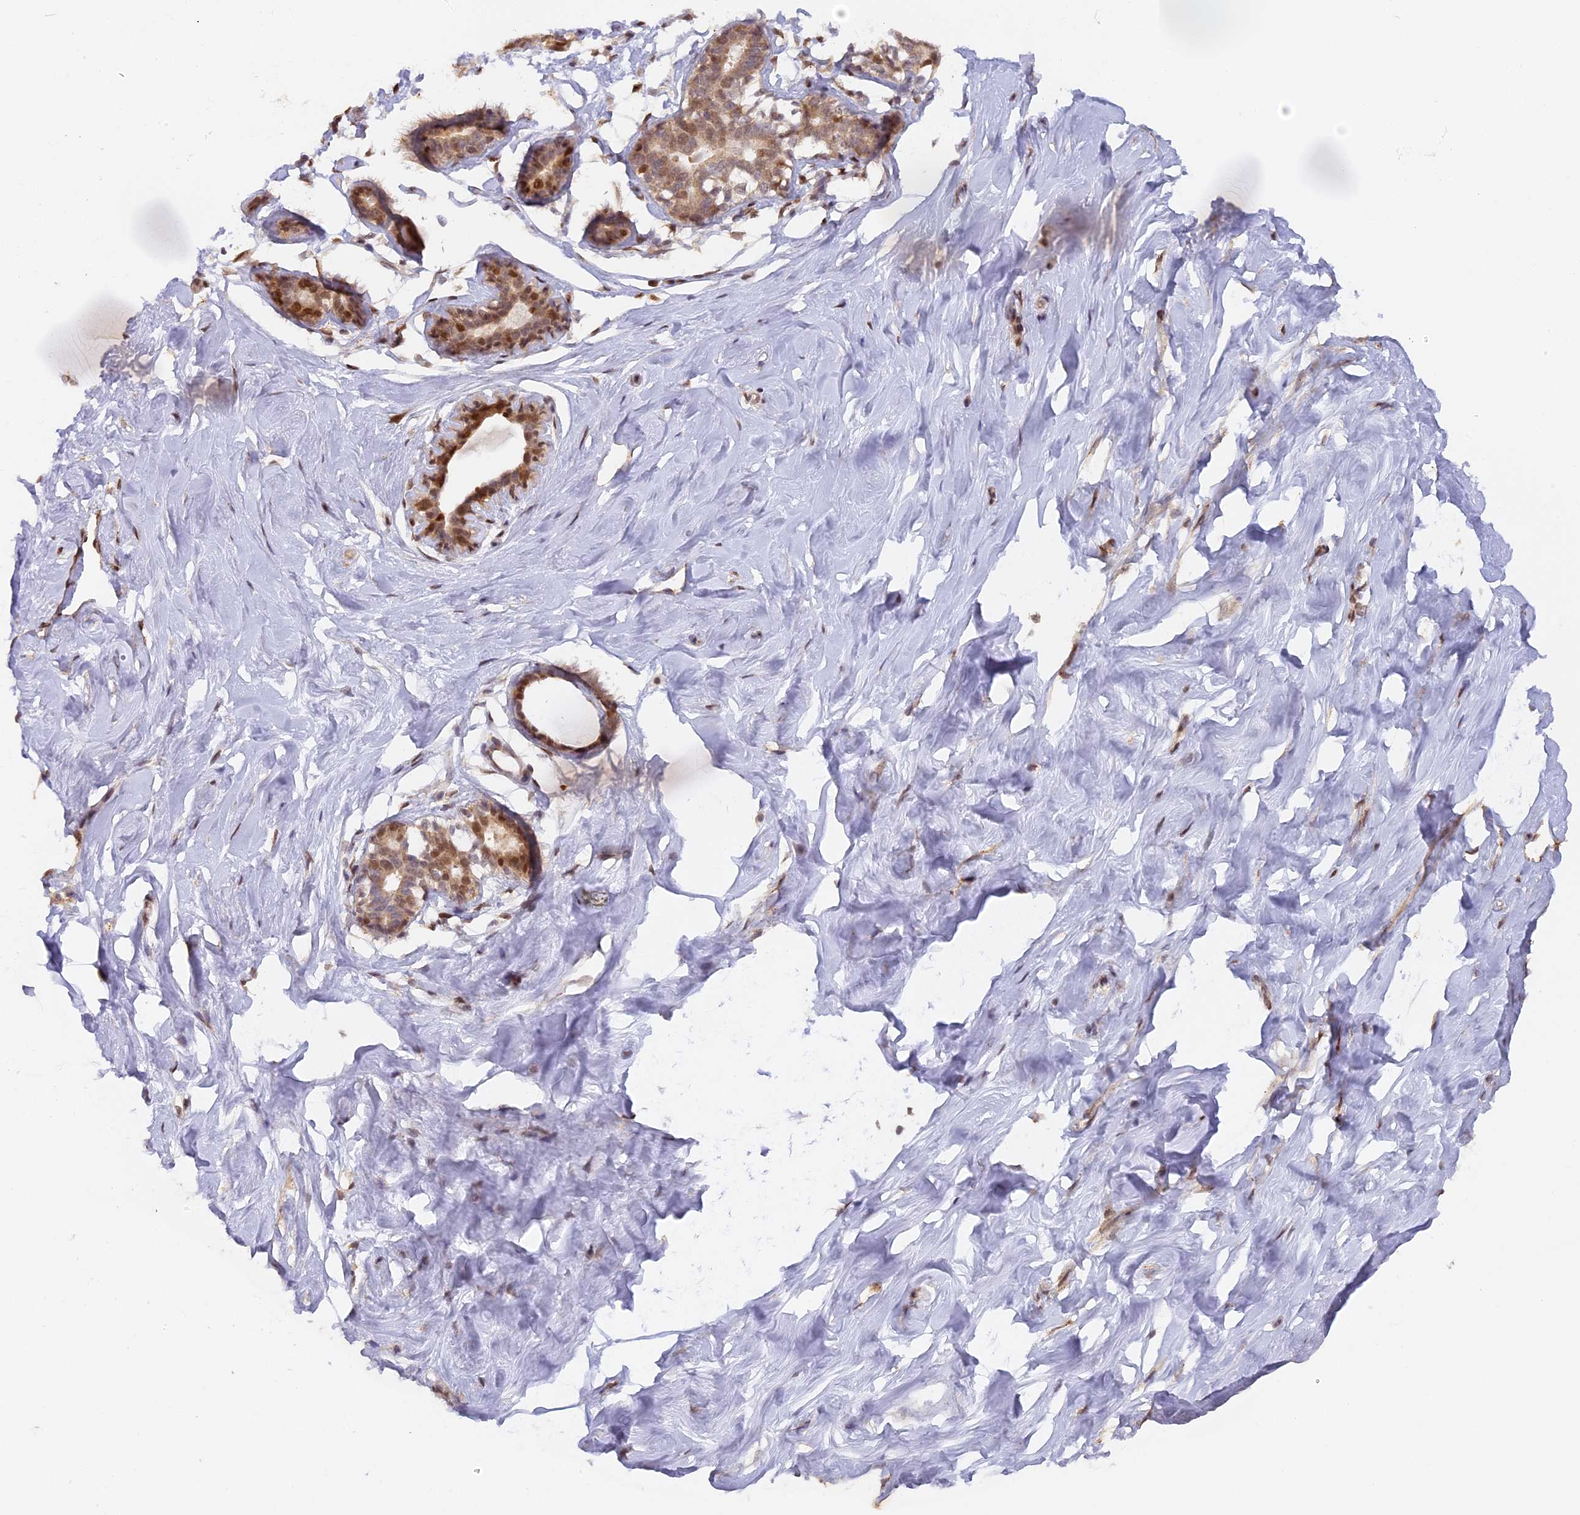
{"staining": {"intensity": "weak", "quantity": "25%-75%", "location": "cytoplasmic/membranous"}, "tissue": "breast", "cell_type": "Adipocytes", "image_type": "normal", "snomed": [{"axis": "morphology", "description": "Normal tissue, NOS"}, {"axis": "morphology", "description": "Adenoma, NOS"}, {"axis": "topography", "description": "Breast"}], "caption": "A micrograph of human breast stained for a protein shows weak cytoplasmic/membranous brown staining in adipocytes.", "gene": "MYBL2", "patient": {"sex": "female", "age": 23}}